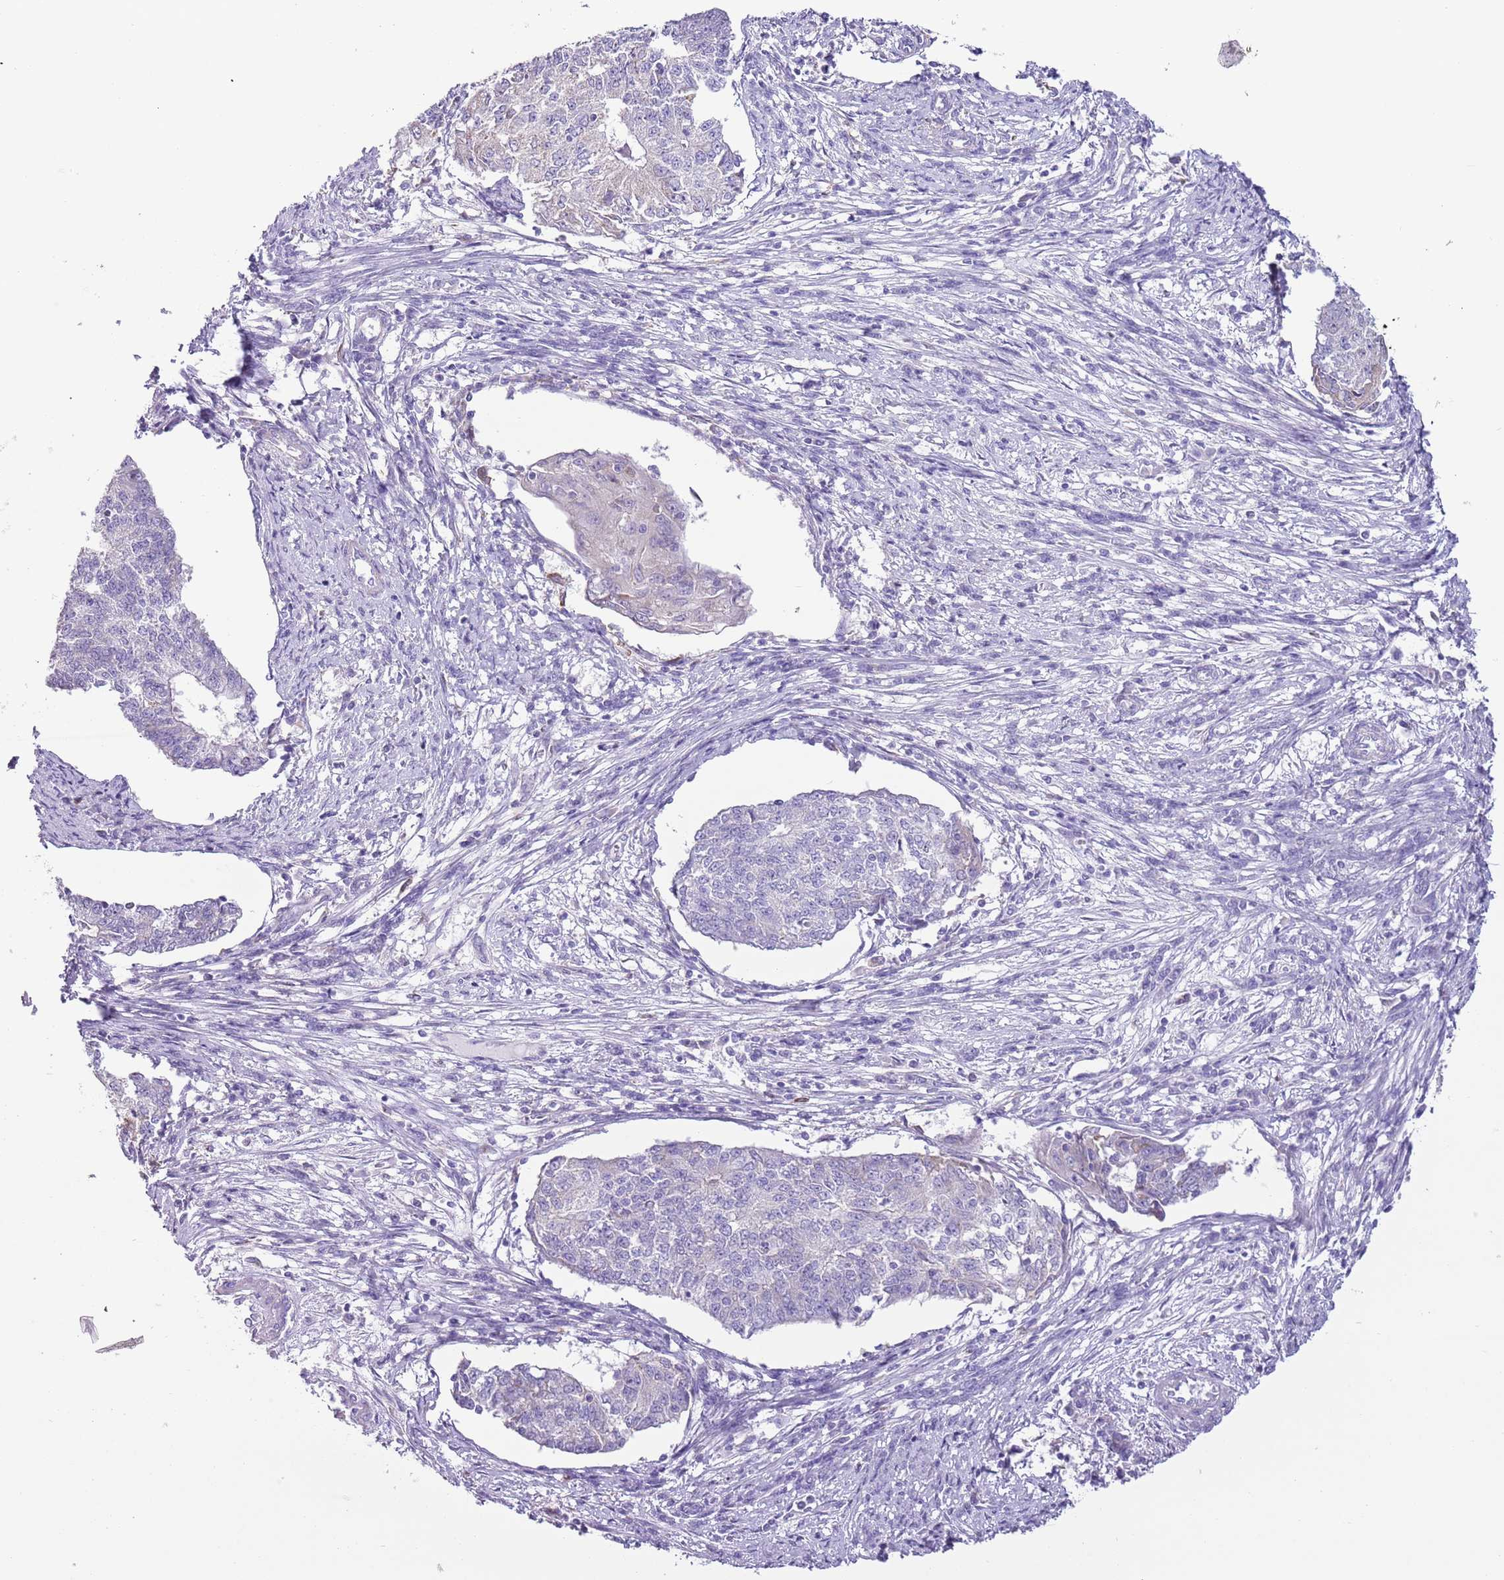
{"staining": {"intensity": "negative", "quantity": "none", "location": "none"}, "tissue": "endometrial cancer", "cell_type": "Tumor cells", "image_type": "cancer", "snomed": [{"axis": "morphology", "description": "Adenocarcinoma, NOS"}, {"axis": "topography", "description": "Endometrium"}], "caption": "Adenocarcinoma (endometrial) stained for a protein using immunohistochemistry (IHC) demonstrates no positivity tumor cells.", "gene": "ZNF697", "patient": {"sex": "female", "age": 56}}